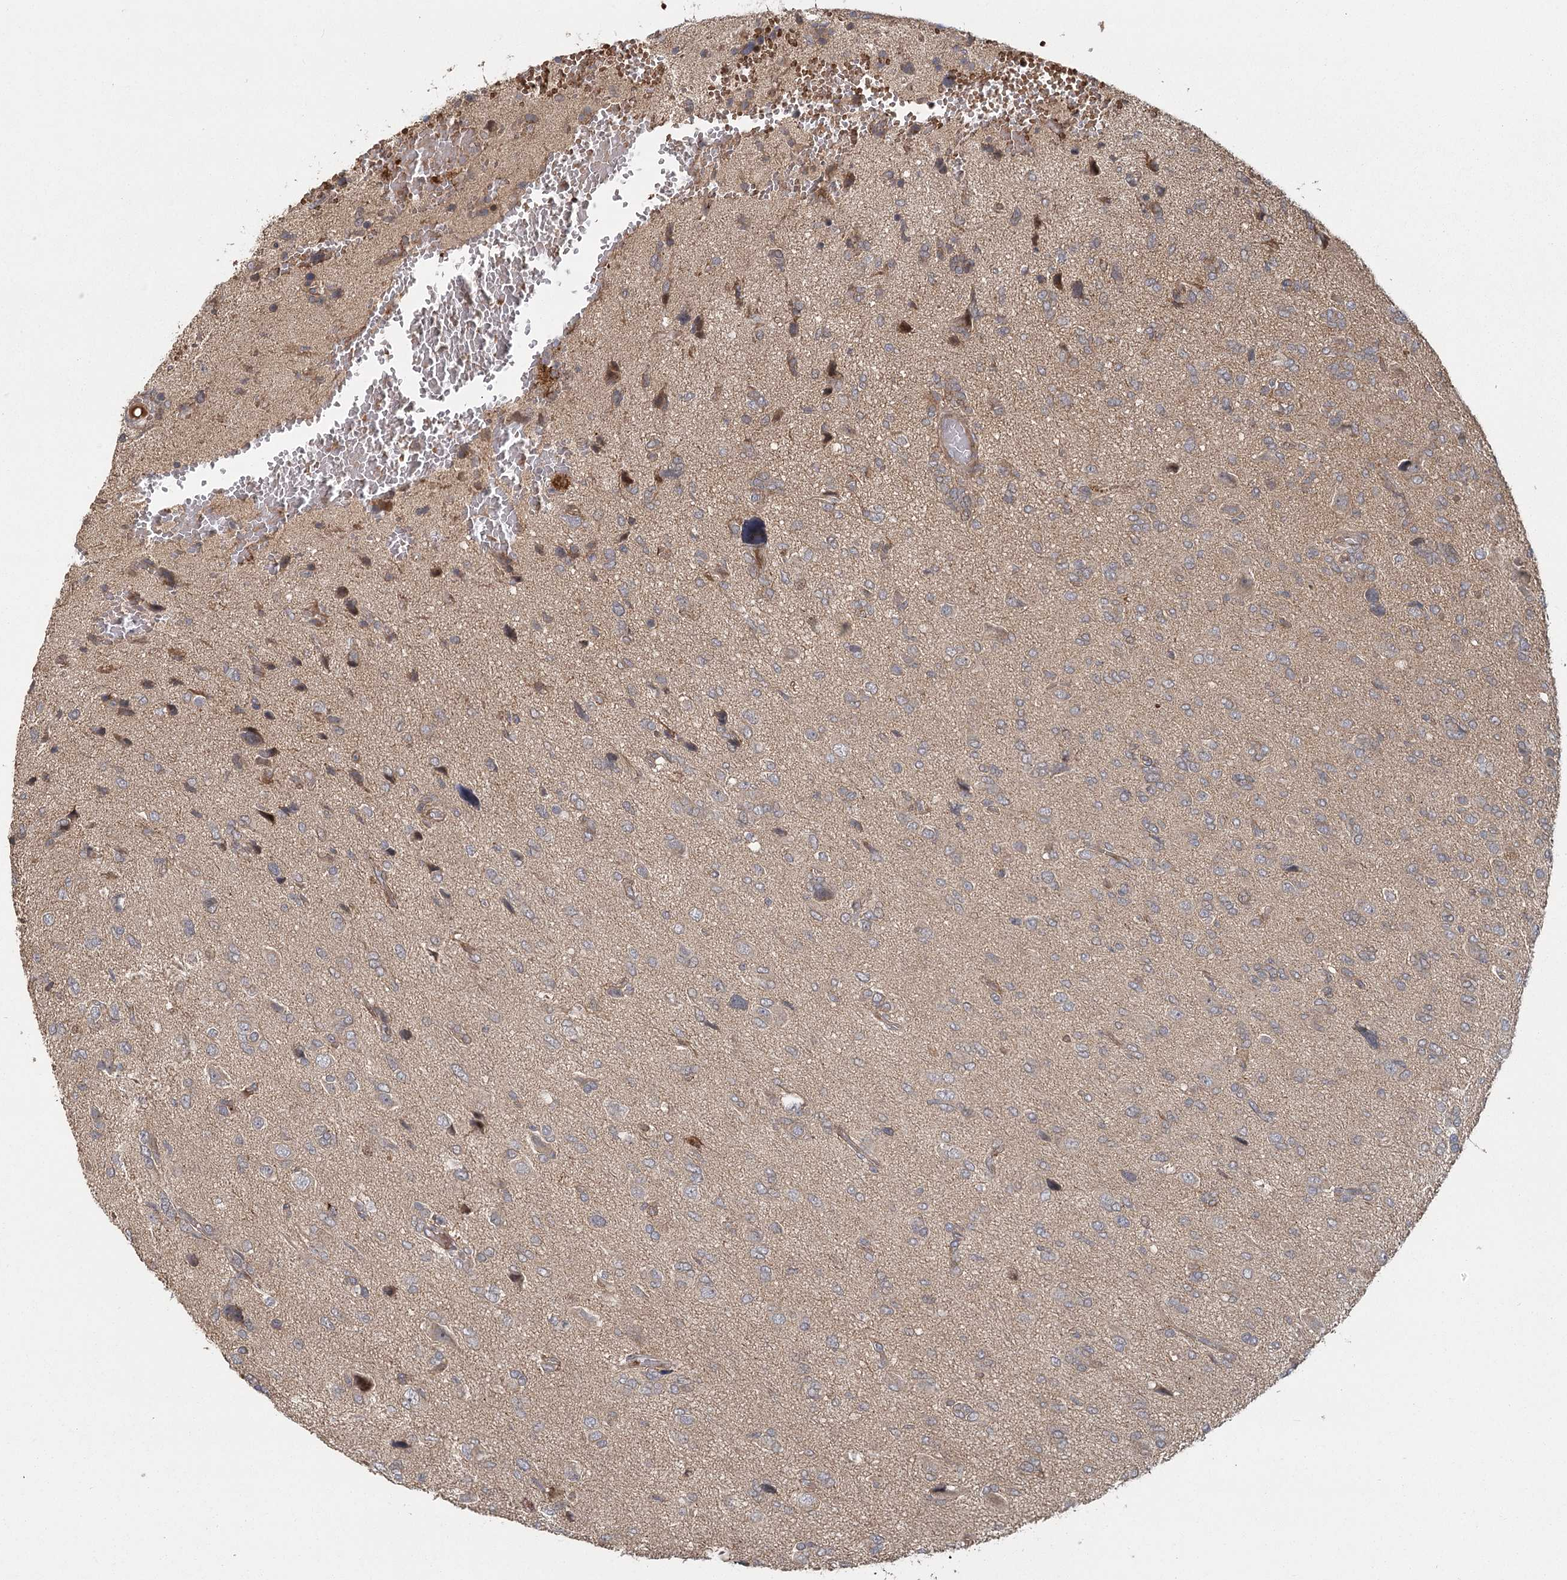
{"staining": {"intensity": "negative", "quantity": "none", "location": "none"}, "tissue": "glioma", "cell_type": "Tumor cells", "image_type": "cancer", "snomed": [{"axis": "morphology", "description": "Glioma, malignant, High grade"}, {"axis": "topography", "description": "Brain"}], "caption": "Immunohistochemical staining of high-grade glioma (malignant) reveals no significant staining in tumor cells. (Stains: DAB (3,3'-diaminobenzidine) IHC with hematoxylin counter stain, Microscopy: brightfield microscopy at high magnification).", "gene": "RAPGEF6", "patient": {"sex": "female", "age": 59}}